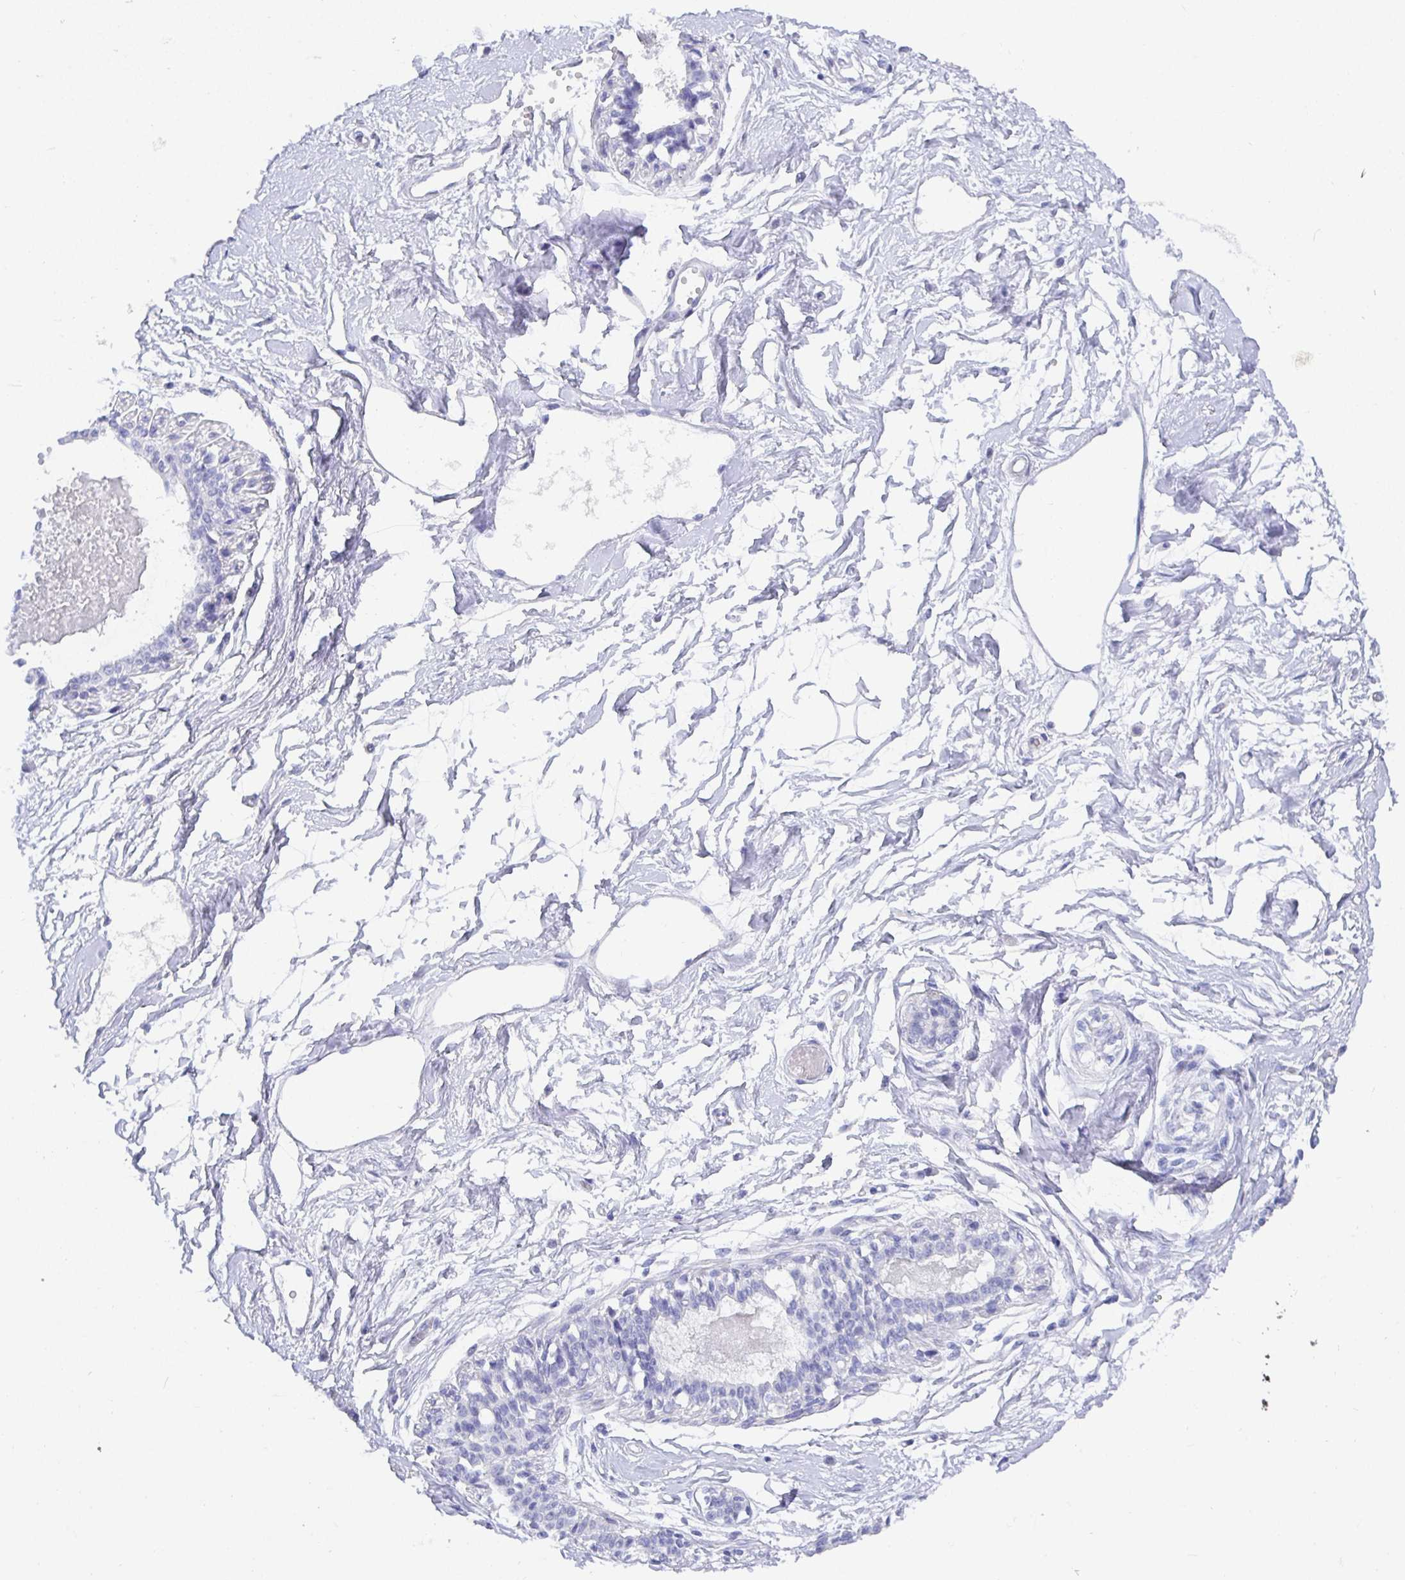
{"staining": {"intensity": "negative", "quantity": "none", "location": "none"}, "tissue": "breast", "cell_type": "Adipocytes", "image_type": "normal", "snomed": [{"axis": "morphology", "description": "Normal tissue, NOS"}, {"axis": "topography", "description": "Breast"}], "caption": "An IHC image of benign breast is shown. There is no staining in adipocytes of breast. (DAB (3,3'-diaminobenzidine) immunohistochemistry (IHC), high magnification).", "gene": "TMEM241", "patient": {"sex": "female", "age": 45}}